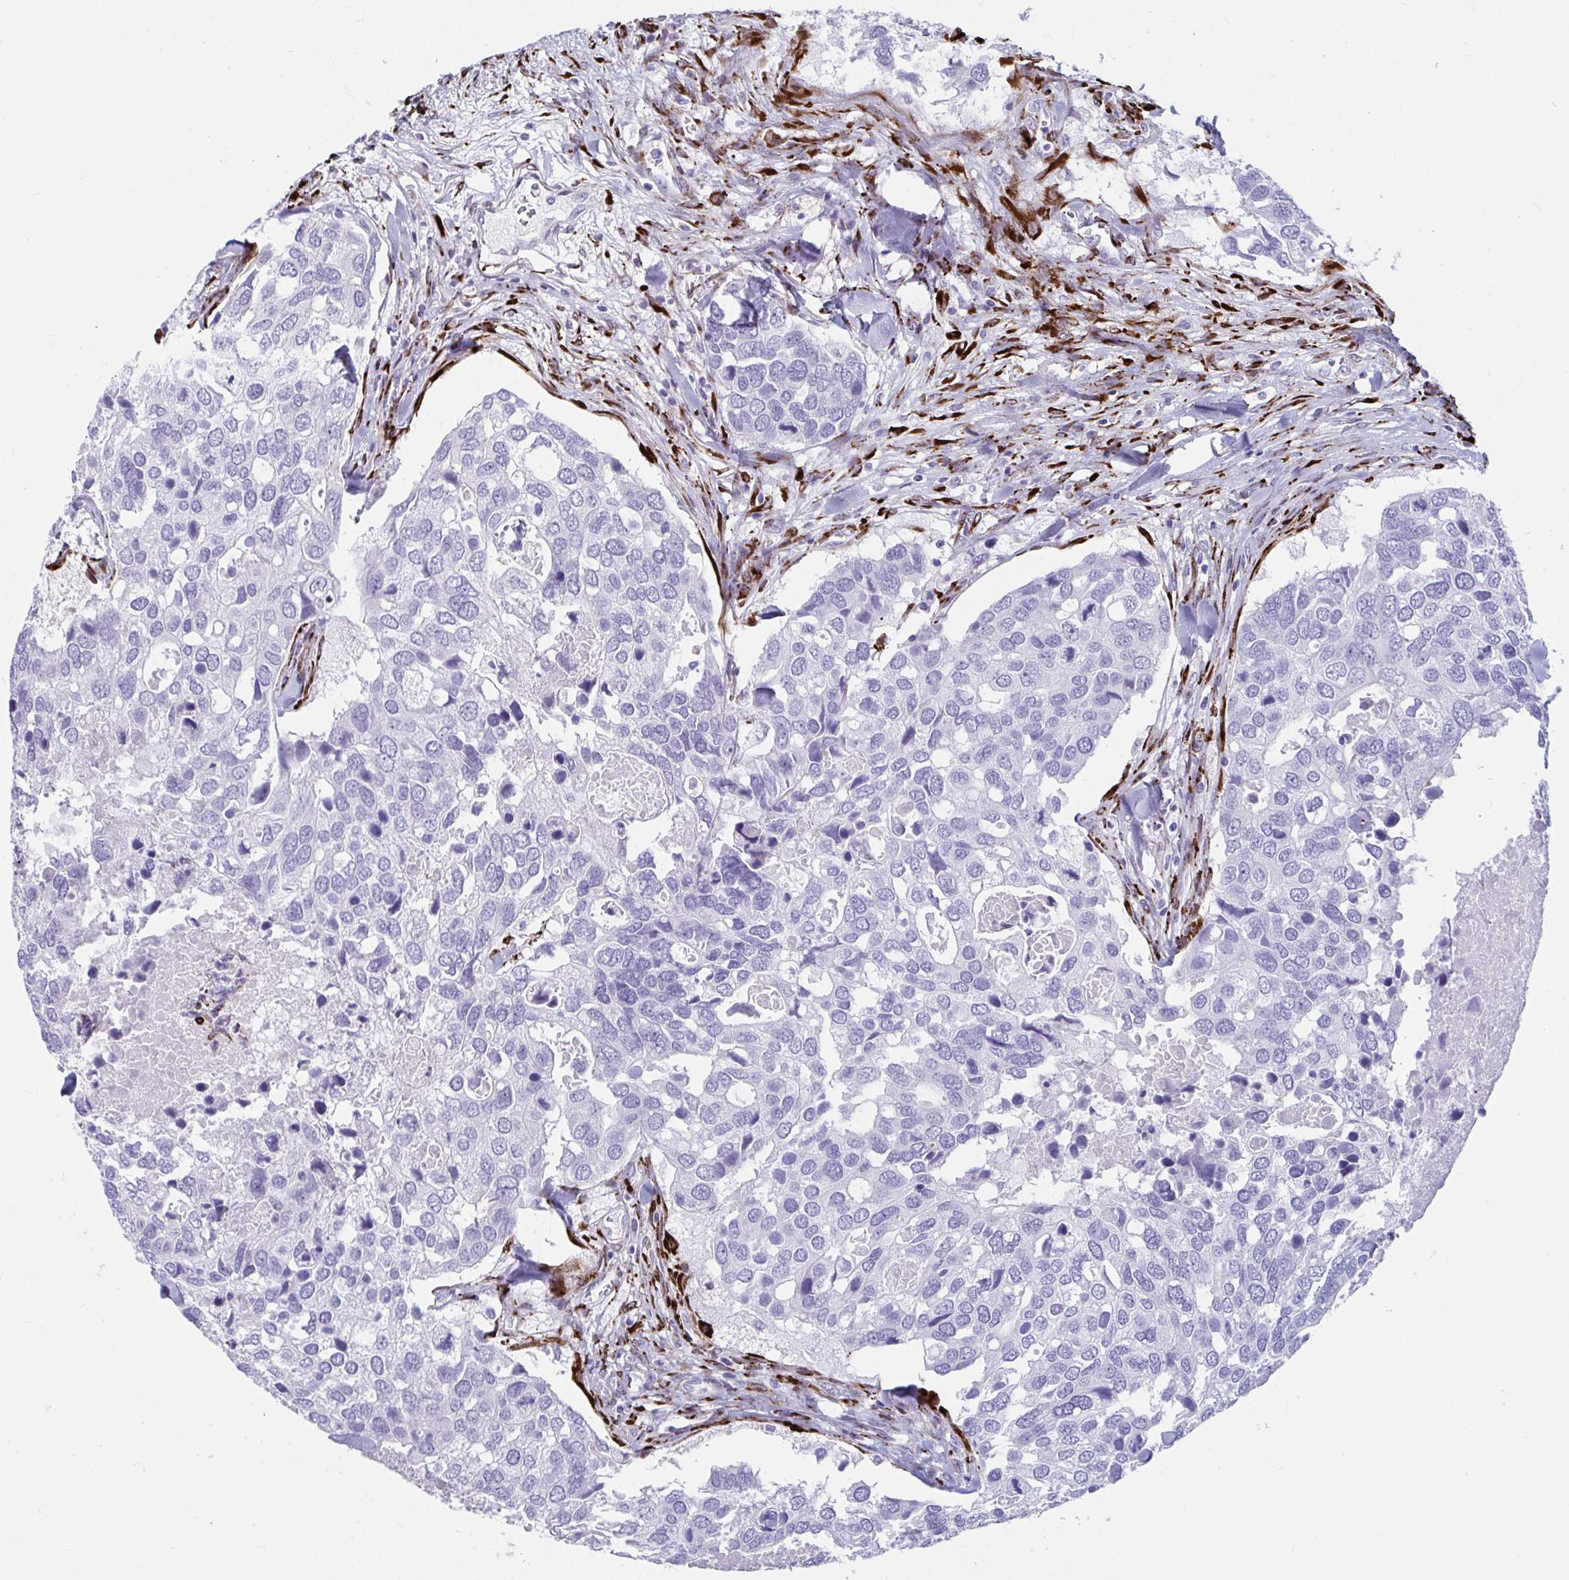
{"staining": {"intensity": "negative", "quantity": "none", "location": "none"}, "tissue": "breast cancer", "cell_type": "Tumor cells", "image_type": "cancer", "snomed": [{"axis": "morphology", "description": "Duct carcinoma"}, {"axis": "topography", "description": "Breast"}], "caption": "DAB (3,3'-diaminobenzidine) immunohistochemical staining of human intraductal carcinoma (breast) shows no significant staining in tumor cells. Nuclei are stained in blue.", "gene": "GRXCR2", "patient": {"sex": "female", "age": 83}}